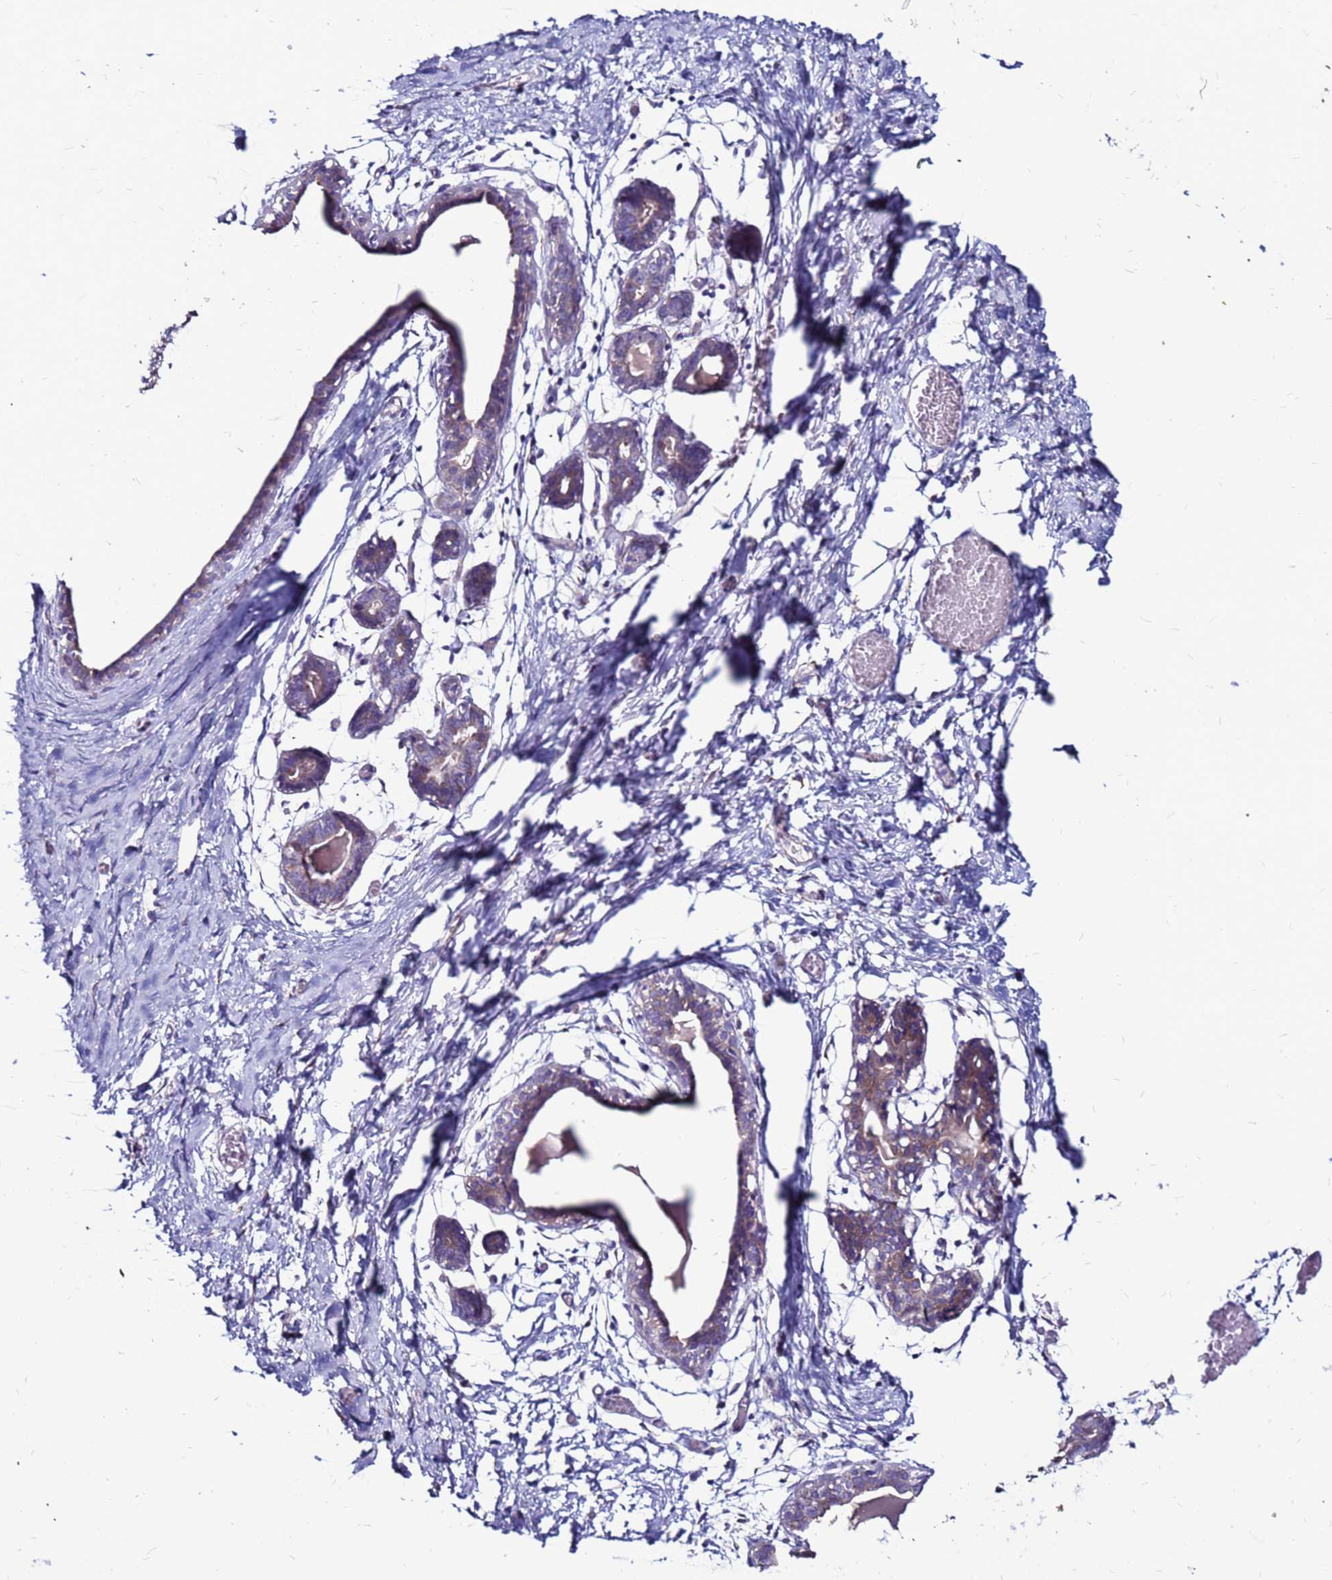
{"staining": {"intensity": "negative", "quantity": "none", "location": "none"}, "tissue": "breast", "cell_type": "Adipocytes", "image_type": "normal", "snomed": [{"axis": "morphology", "description": "Normal tissue, NOS"}, {"axis": "topography", "description": "Breast"}], "caption": "The micrograph reveals no significant expression in adipocytes of breast.", "gene": "SLC44A3", "patient": {"sex": "female", "age": 27}}